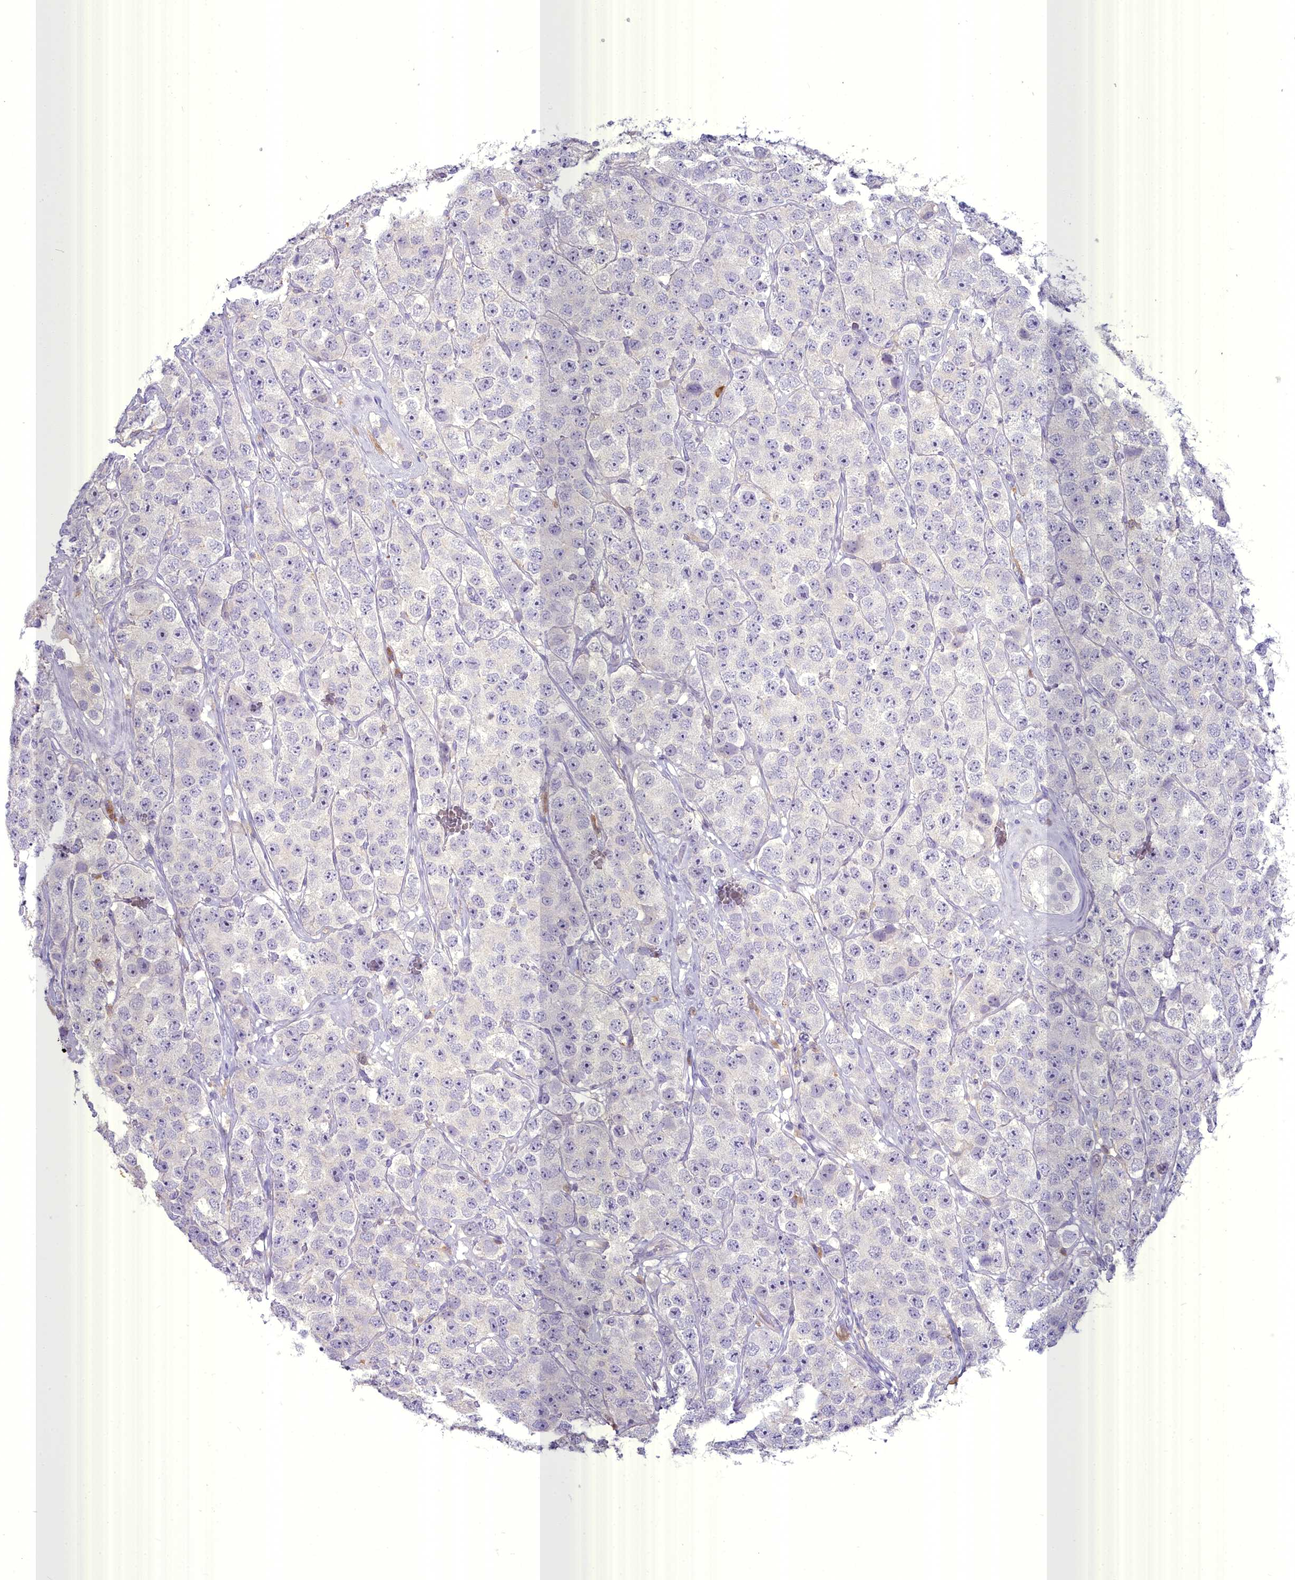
{"staining": {"intensity": "negative", "quantity": "none", "location": "none"}, "tissue": "testis cancer", "cell_type": "Tumor cells", "image_type": "cancer", "snomed": [{"axis": "morphology", "description": "Seminoma, NOS"}, {"axis": "topography", "description": "Testis"}], "caption": "Immunohistochemical staining of testis seminoma reveals no significant positivity in tumor cells.", "gene": "BLNK", "patient": {"sex": "male", "age": 28}}